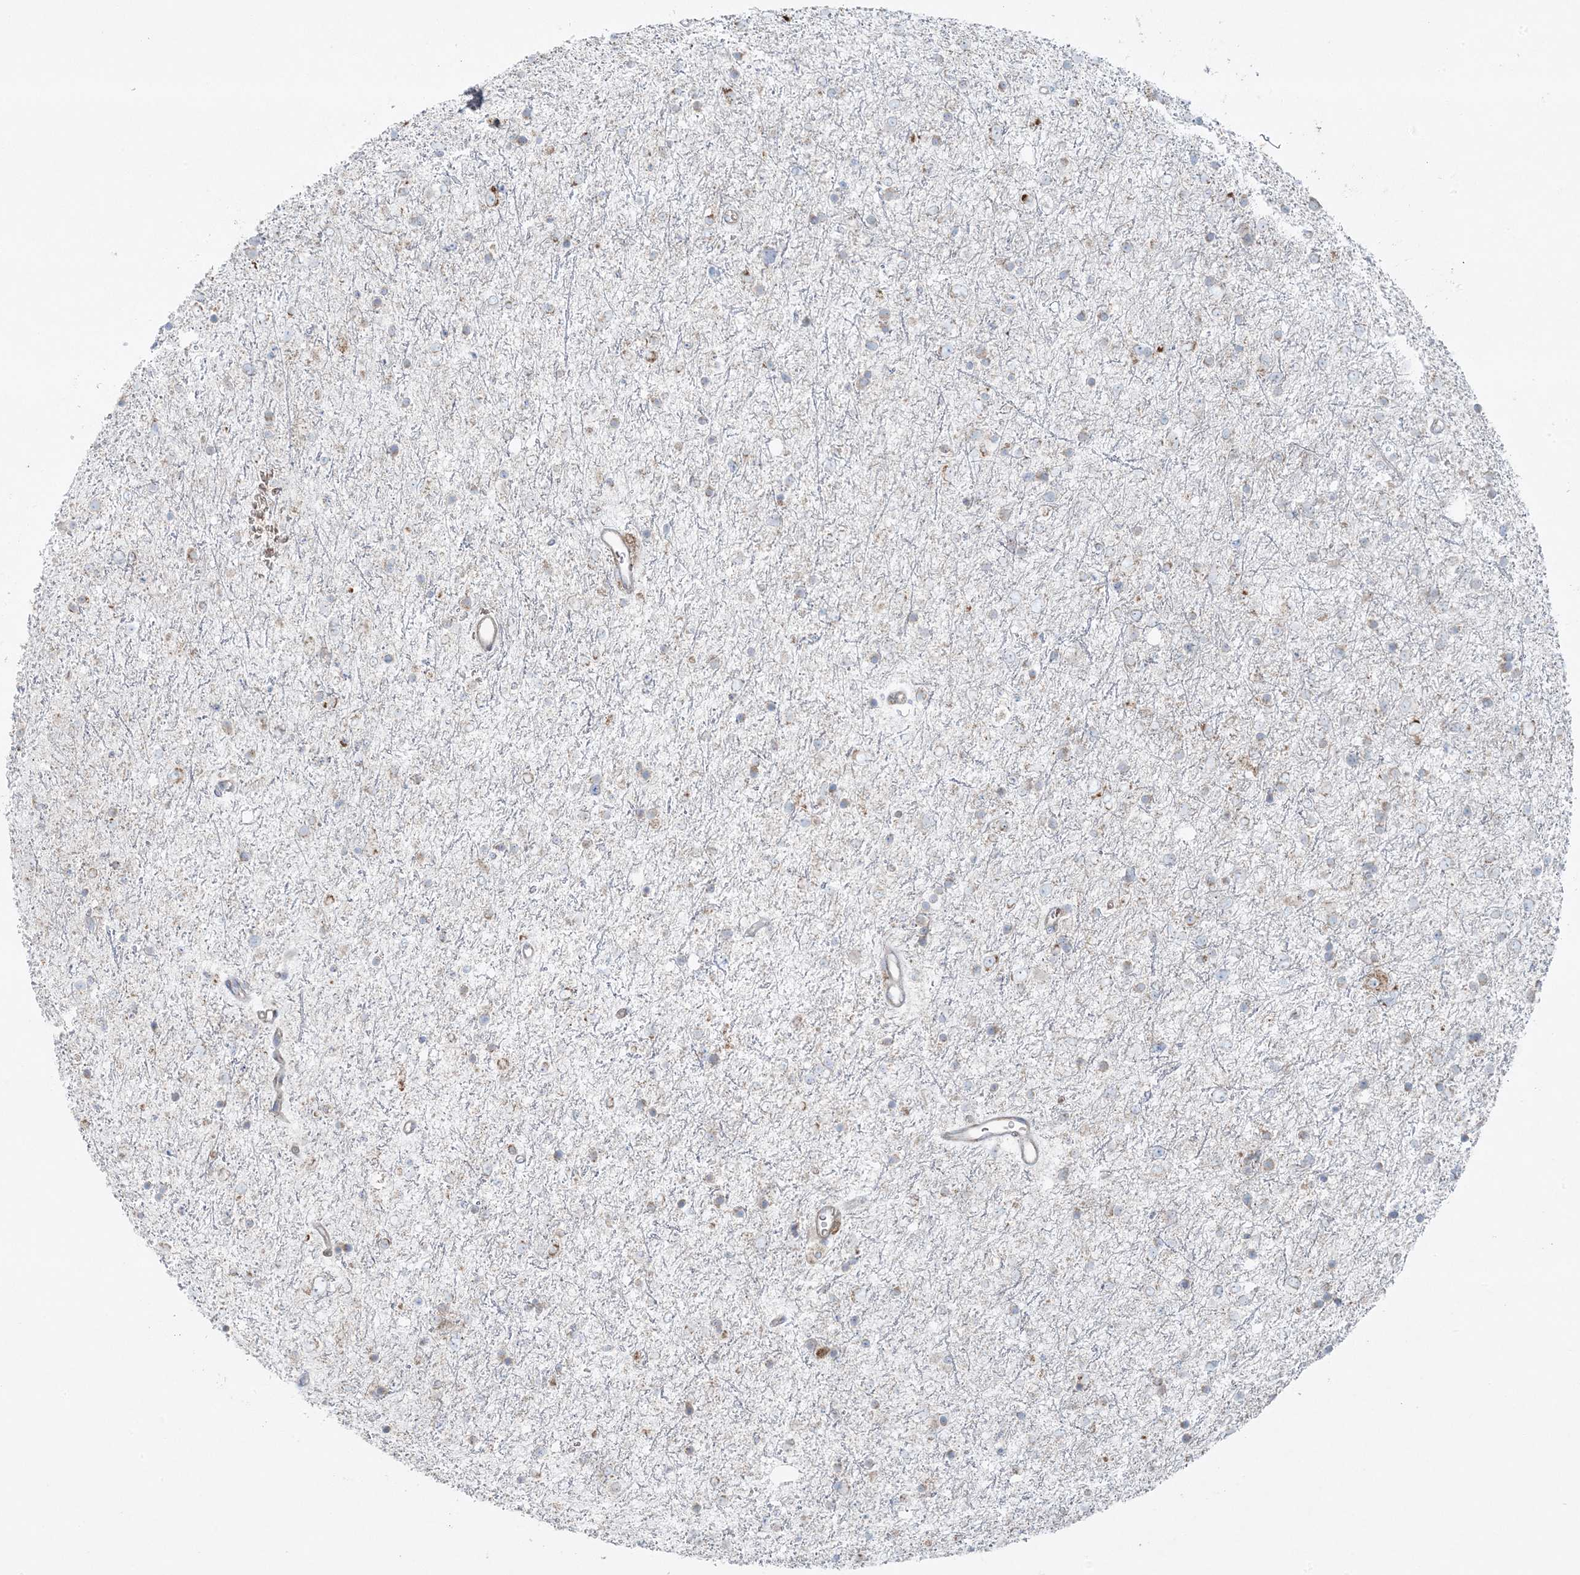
{"staining": {"intensity": "negative", "quantity": "none", "location": "none"}, "tissue": "glioma", "cell_type": "Tumor cells", "image_type": "cancer", "snomed": [{"axis": "morphology", "description": "Glioma, malignant, Low grade"}, {"axis": "topography", "description": "Brain"}], "caption": "There is no significant expression in tumor cells of low-grade glioma (malignant).", "gene": "PIK3R4", "patient": {"sex": "female", "age": 37}}